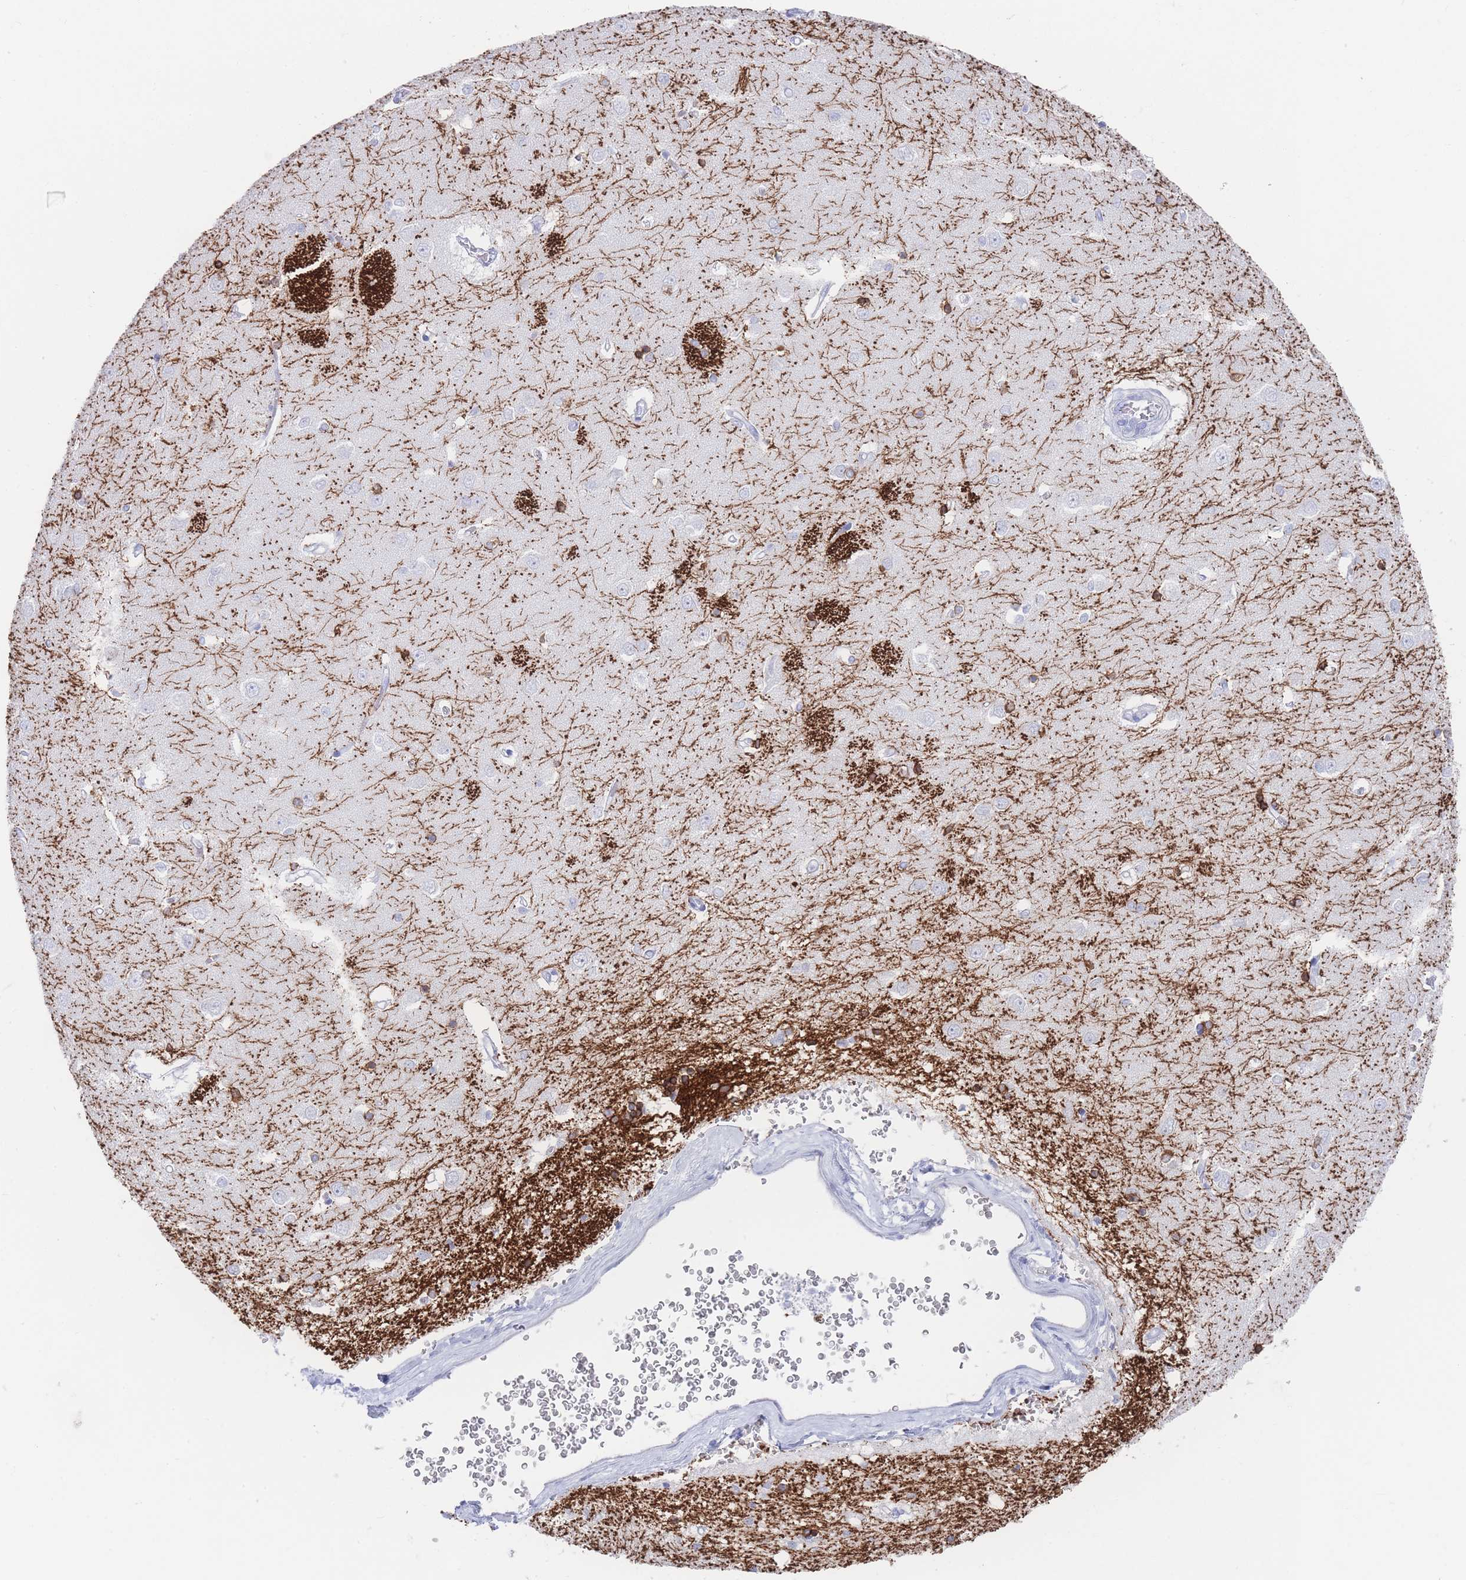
{"staining": {"intensity": "strong", "quantity": "<25%", "location": "cytoplasmic/membranous"}, "tissue": "caudate", "cell_type": "Glial cells", "image_type": "normal", "snomed": [{"axis": "morphology", "description": "Normal tissue, NOS"}, {"axis": "topography", "description": "Lateral ventricle wall"}], "caption": "Immunohistochemical staining of benign caudate exhibits medium levels of strong cytoplasmic/membranous staining in approximately <25% of glial cells.", "gene": "LRRC37A2", "patient": {"sex": "male", "age": 37}}